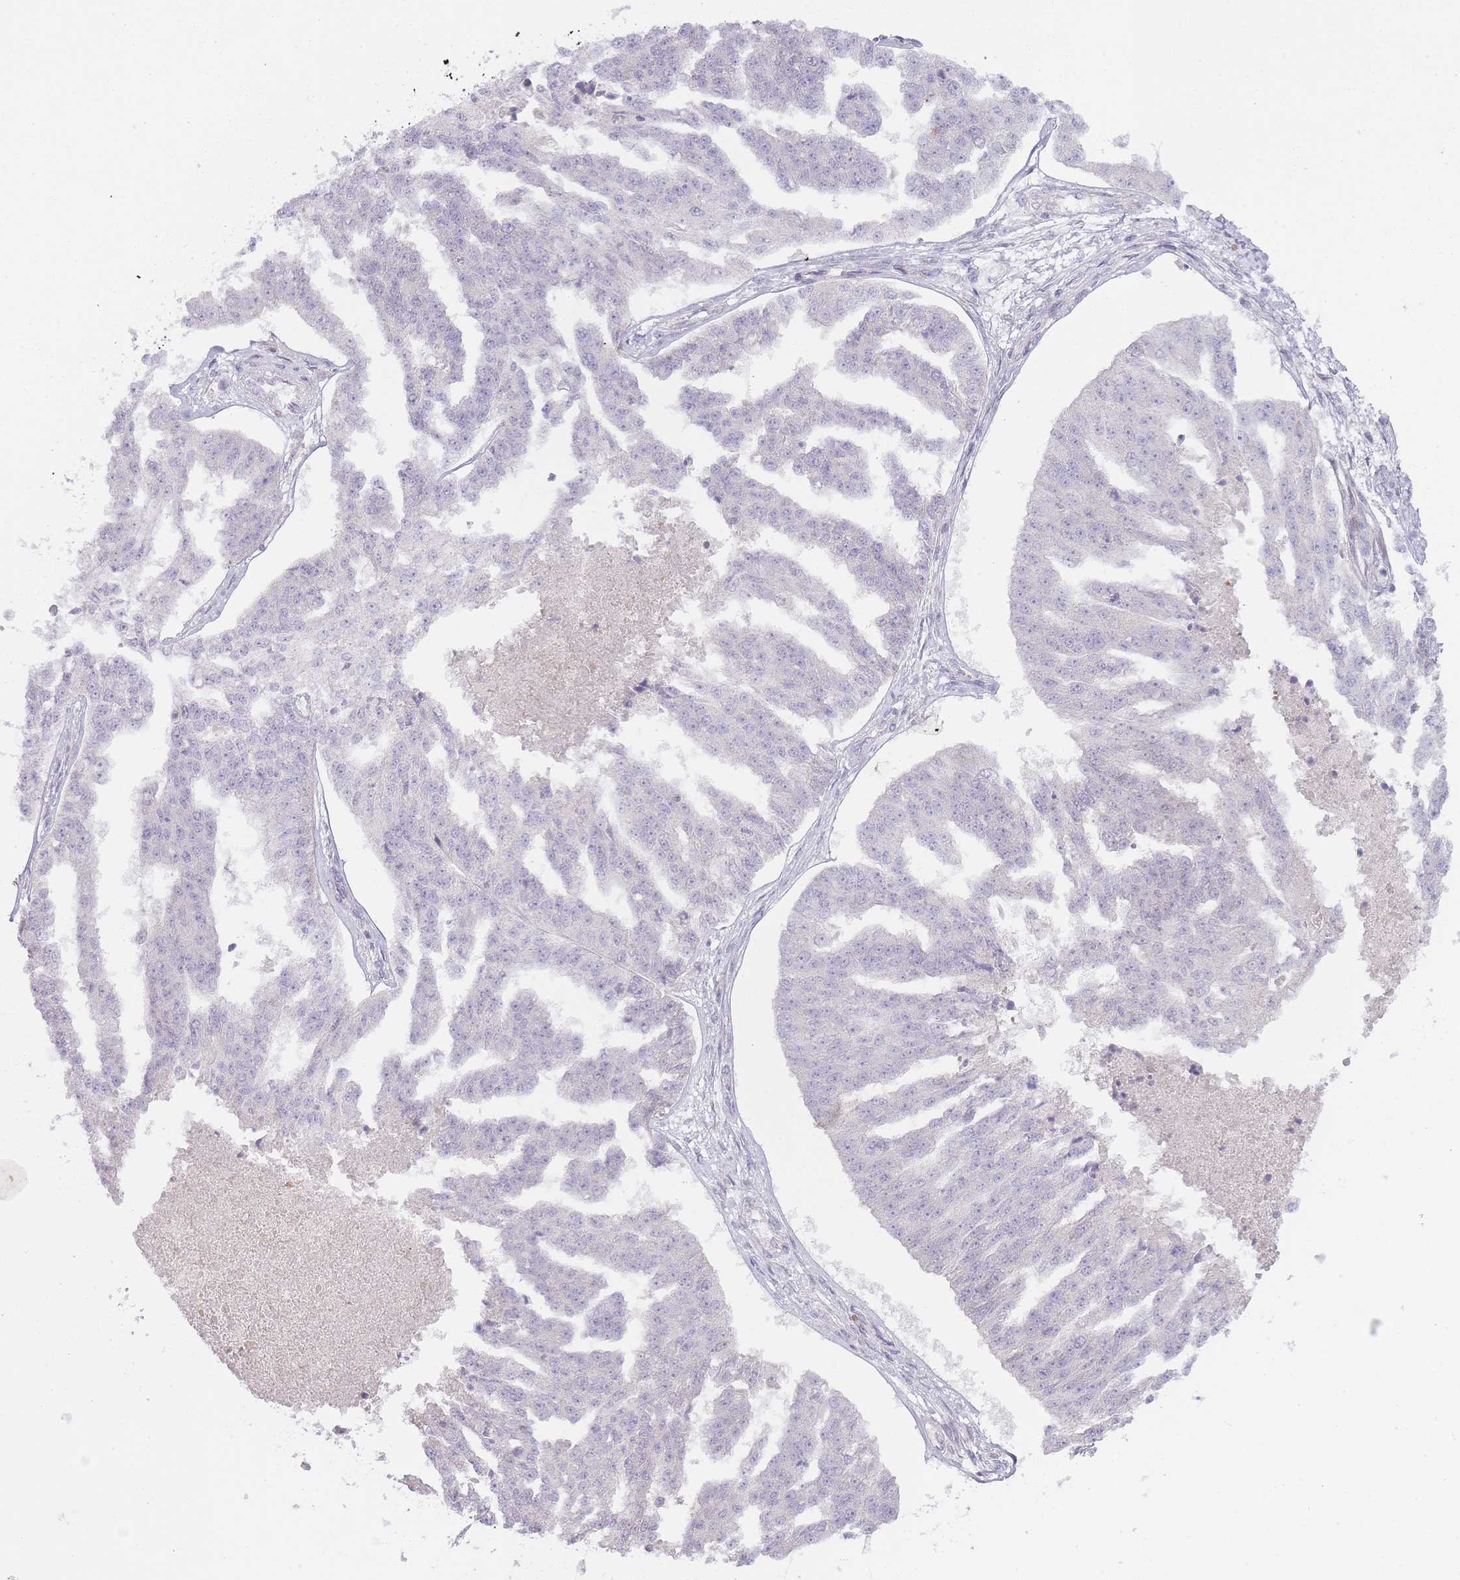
{"staining": {"intensity": "negative", "quantity": "none", "location": "none"}, "tissue": "ovarian cancer", "cell_type": "Tumor cells", "image_type": "cancer", "snomed": [{"axis": "morphology", "description": "Cystadenocarcinoma, serous, NOS"}, {"axis": "topography", "description": "Ovary"}], "caption": "IHC of human ovarian cancer (serous cystadenocarcinoma) exhibits no expression in tumor cells.", "gene": "OGG1", "patient": {"sex": "female", "age": 58}}